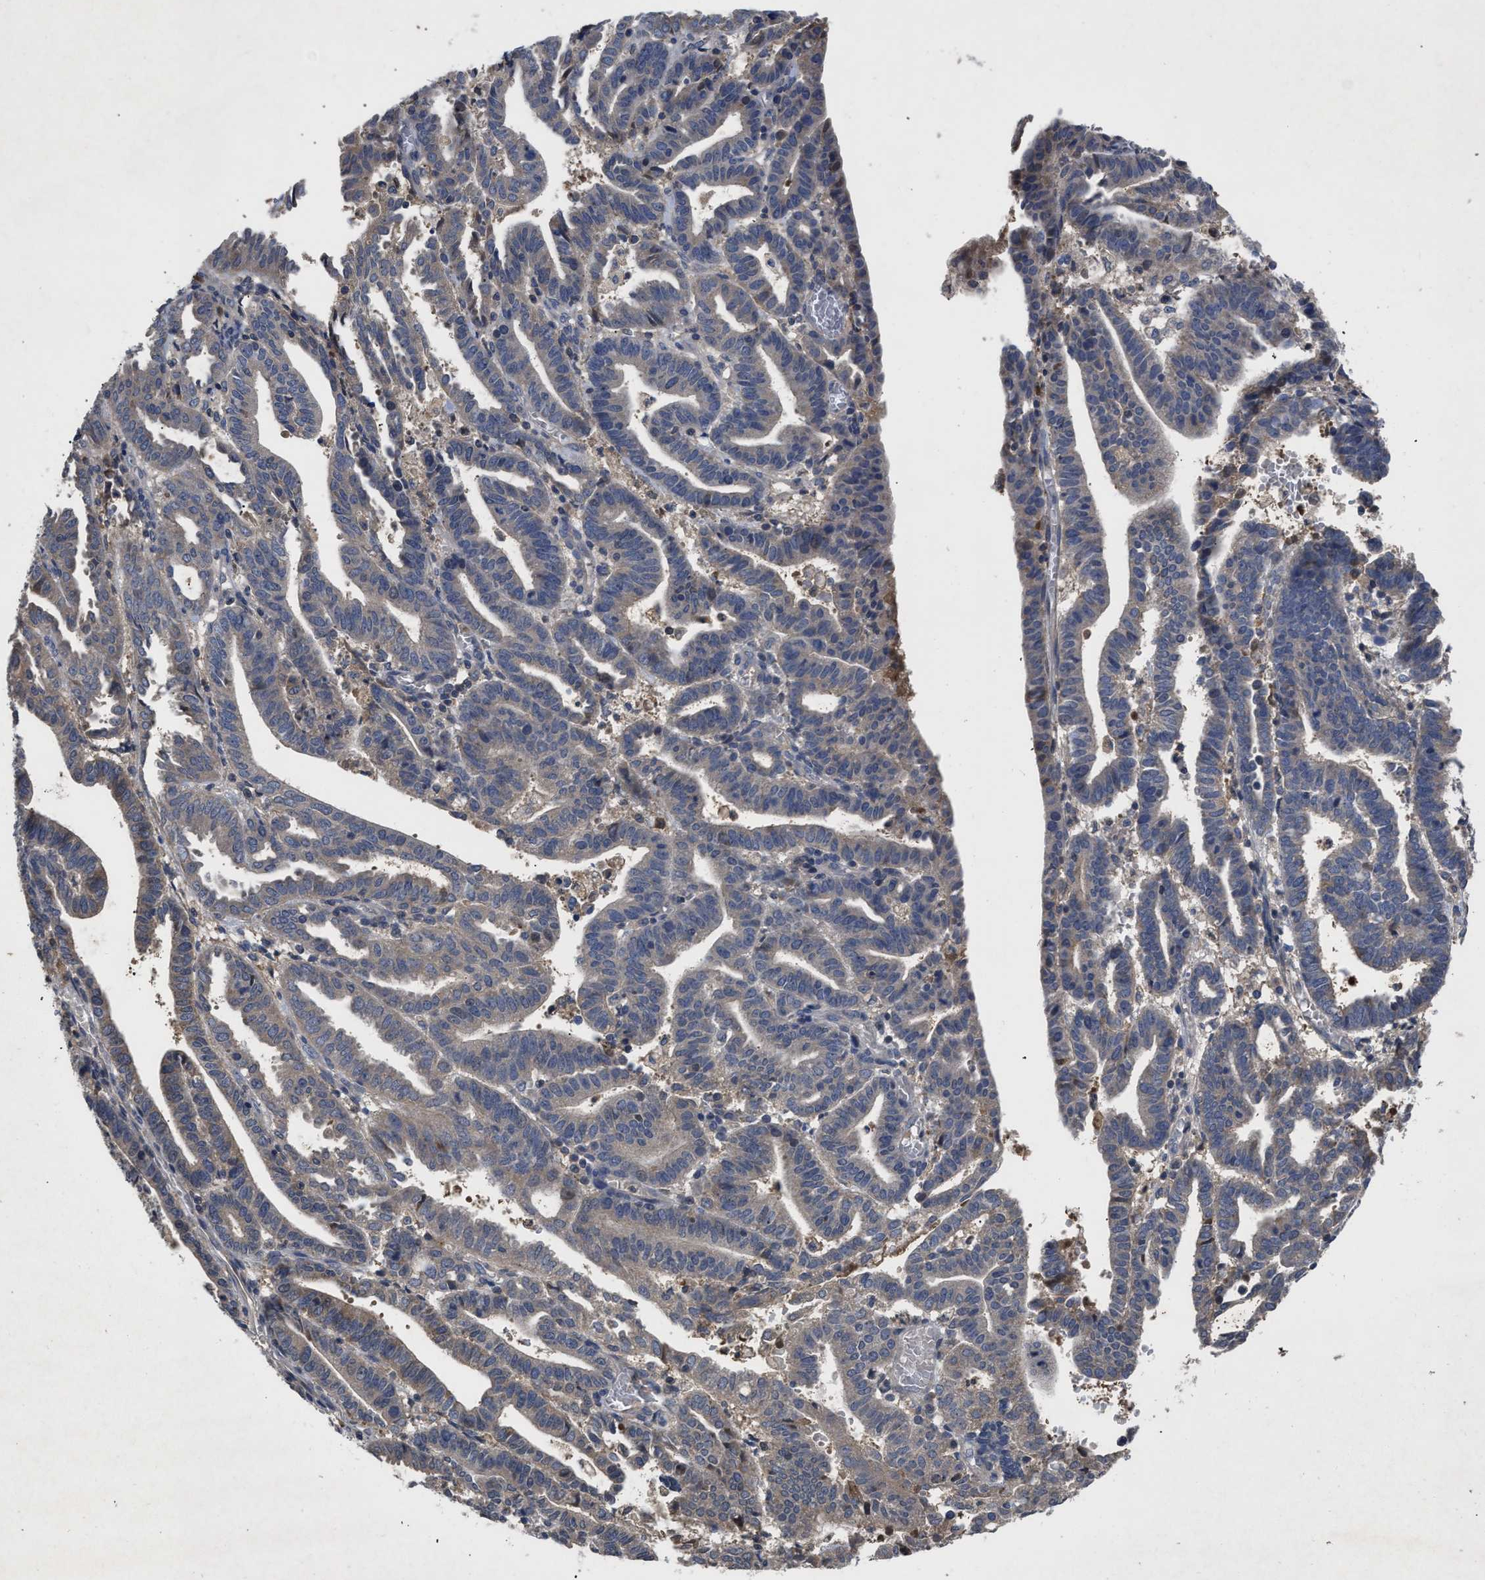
{"staining": {"intensity": "weak", "quantity": "<25%", "location": "cytoplasmic/membranous"}, "tissue": "endometrial cancer", "cell_type": "Tumor cells", "image_type": "cancer", "snomed": [{"axis": "morphology", "description": "Adenocarcinoma, NOS"}, {"axis": "topography", "description": "Uterus"}], "caption": "Image shows no significant protein expression in tumor cells of endometrial cancer.", "gene": "VPS4A", "patient": {"sex": "female", "age": 83}}